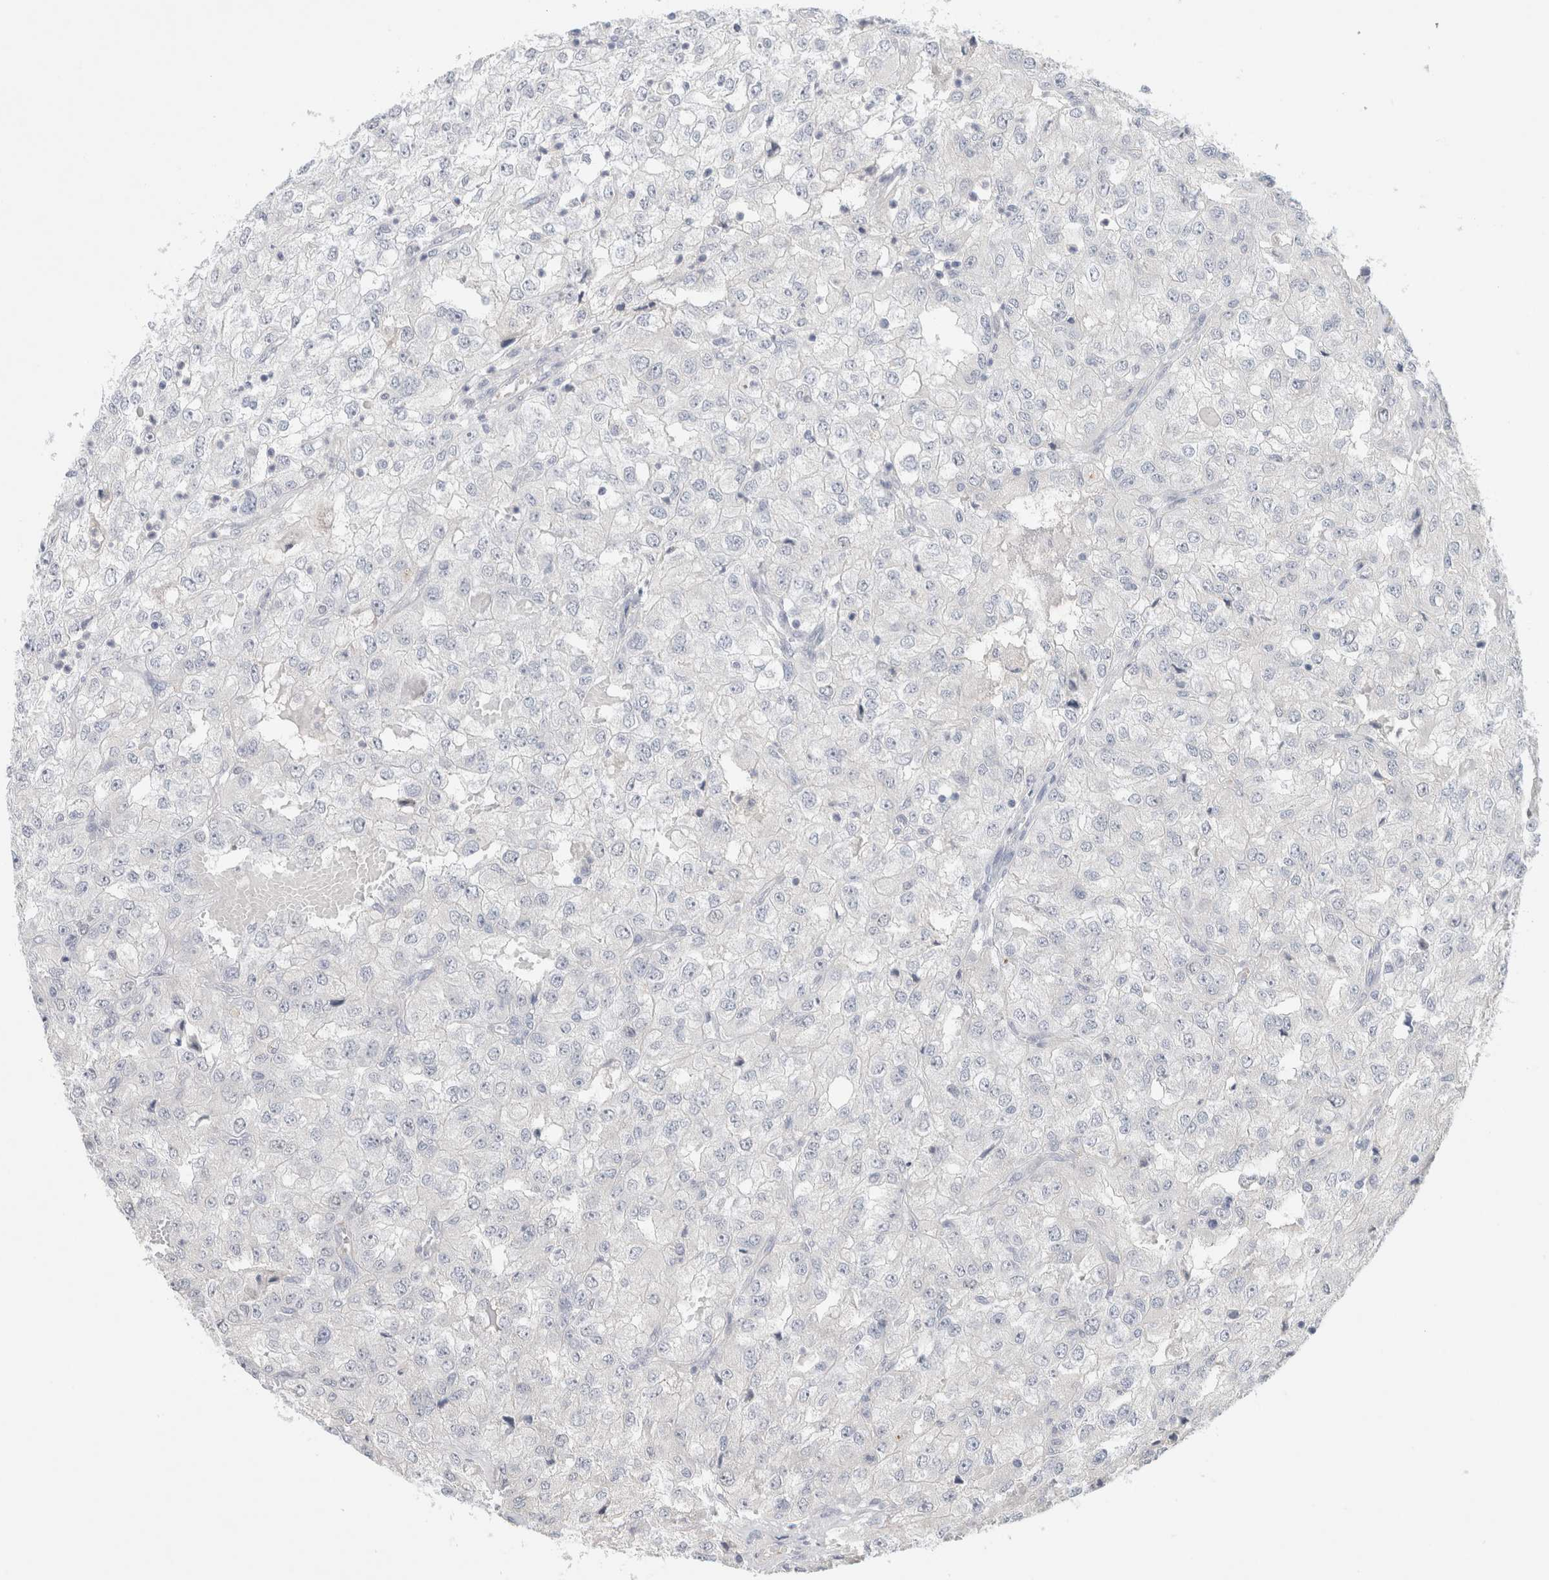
{"staining": {"intensity": "negative", "quantity": "none", "location": "none"}, "tissue": "renal cancer", "cell_type": "Tumor cells", "image_type": "cancer", "snomed": [{"axis": "morphology", "description": "Adenocarcinoma, NOS"}, {"axis": "topography", "description": "Kidney"}], "caption": "The histopathology image reveals no staining of tumor cells in renal cancer (adenocarcinoma).", "gene": "KNL1", "patient": {"sex": "female", "age": 54}}